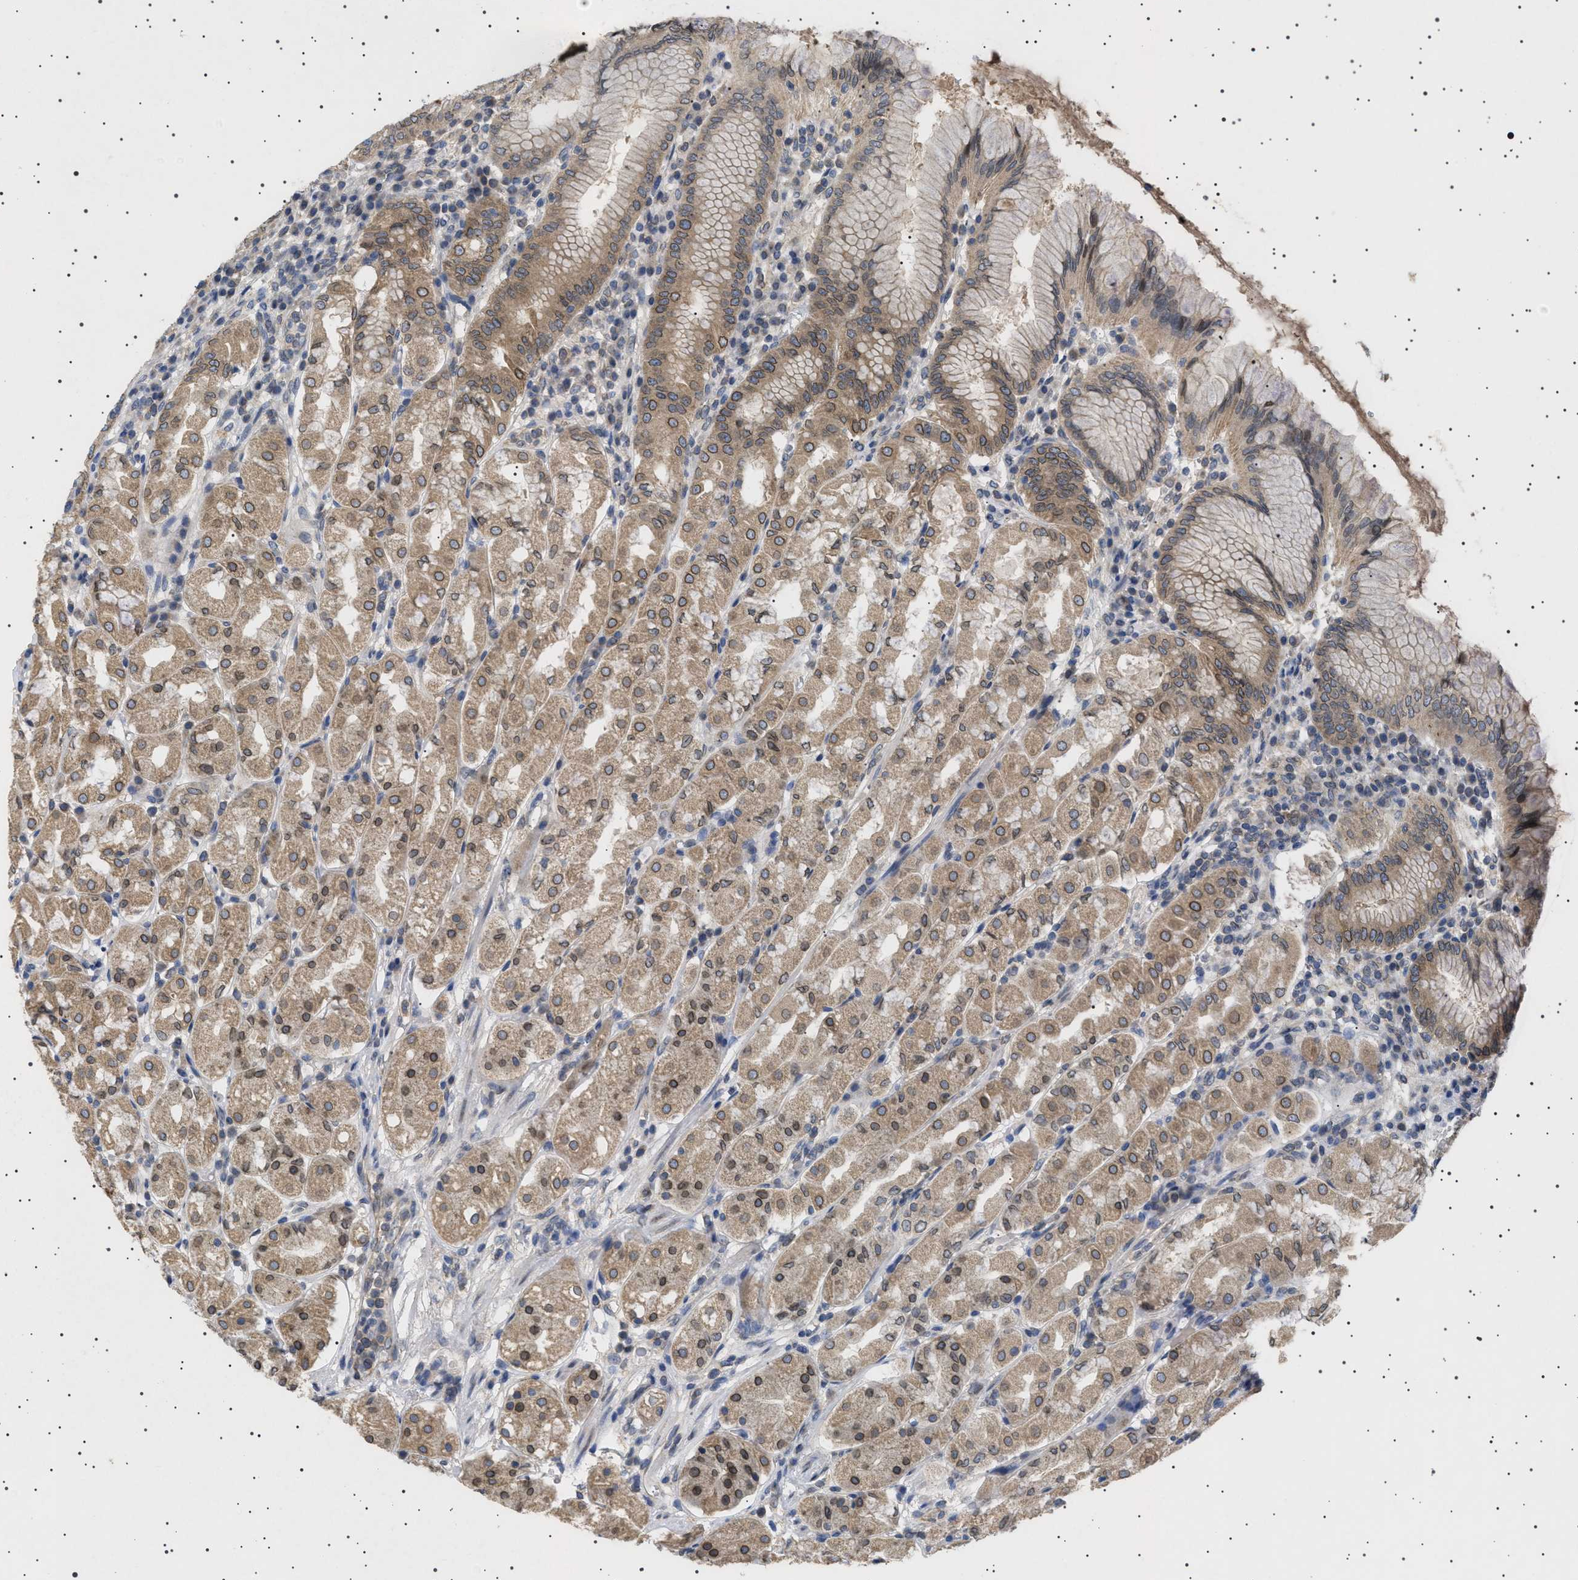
{"staining": {"intensity": "moderate", "quantity": ">75%", "location": "cytoplasmic/membranous,nuclear"}, "tissue": "stomach", "cell_type": "Glandular cells", "image_type": "normal", "snomed": [{"axis": "morphology", "description": "Normal tissue, NOS"}, {"axis": "topography", "description": "Stomach"}, {"axis": "topography", "description": "Stomach, lower"}], "caption": "Normal stomach was stained to show a protein in brown. There is medium levels of moderate cytoplasmic/membranous,nuclear expression in approximately >75% of glandular cells.", "gene": "NUP93", "patient": {"sex": "female", "age": 56}}